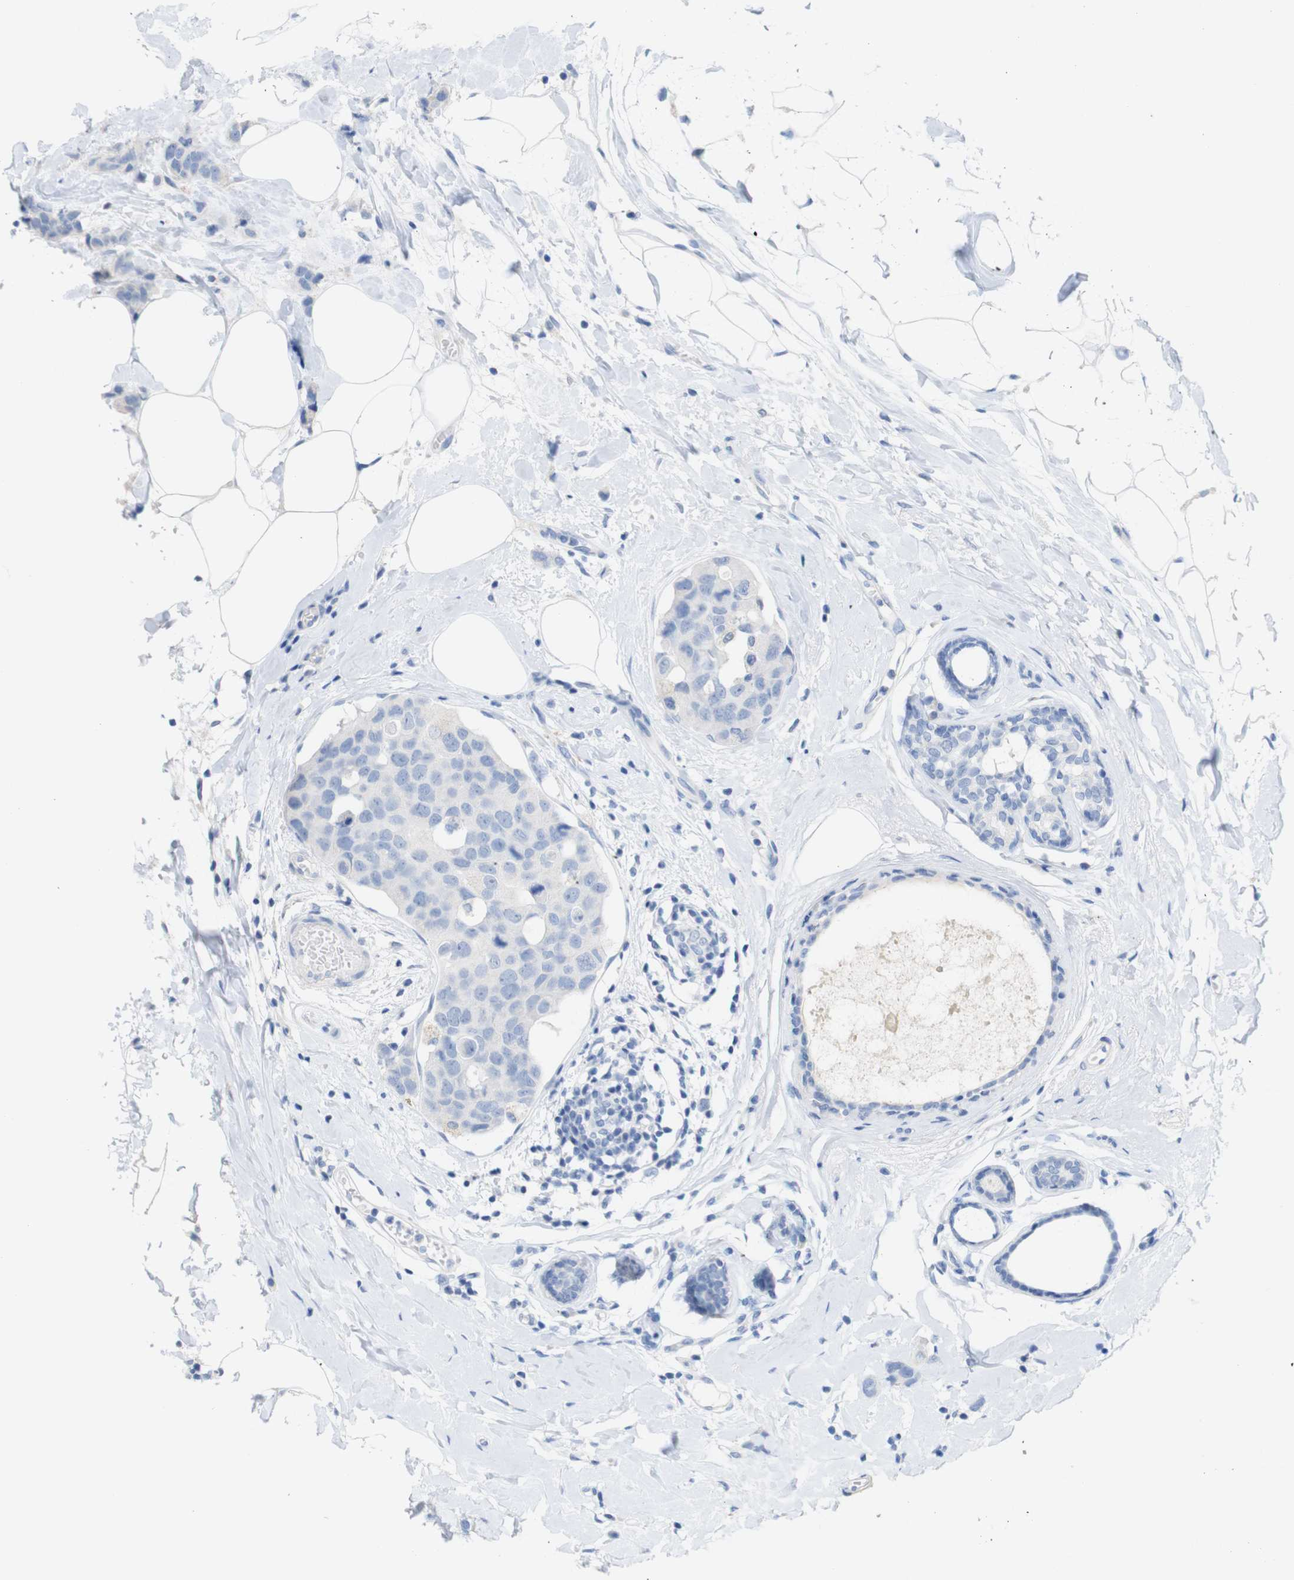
{"staining": {"intensity": "negative", "quantity": "none", "location": "none"}, "tissue": "breast cancer", "cell_type": "Tumor cells", "image_type": "cancer", "snomed": [{"axis": "morphology", "description": "Normal tissue, NOS"}, {"axis": "morphology", "description": "Duct carcinoma"}, {"axis": "topography", "description": "Breast"}], "caption": "Immunohistochemistry micrograph of human invasive ductal carcinoma (breast) stained for a protein (brown), which reveals no expression in tumor cells.", "gene": "LAG3", "patient": {"sex": "female", "age": 50}}